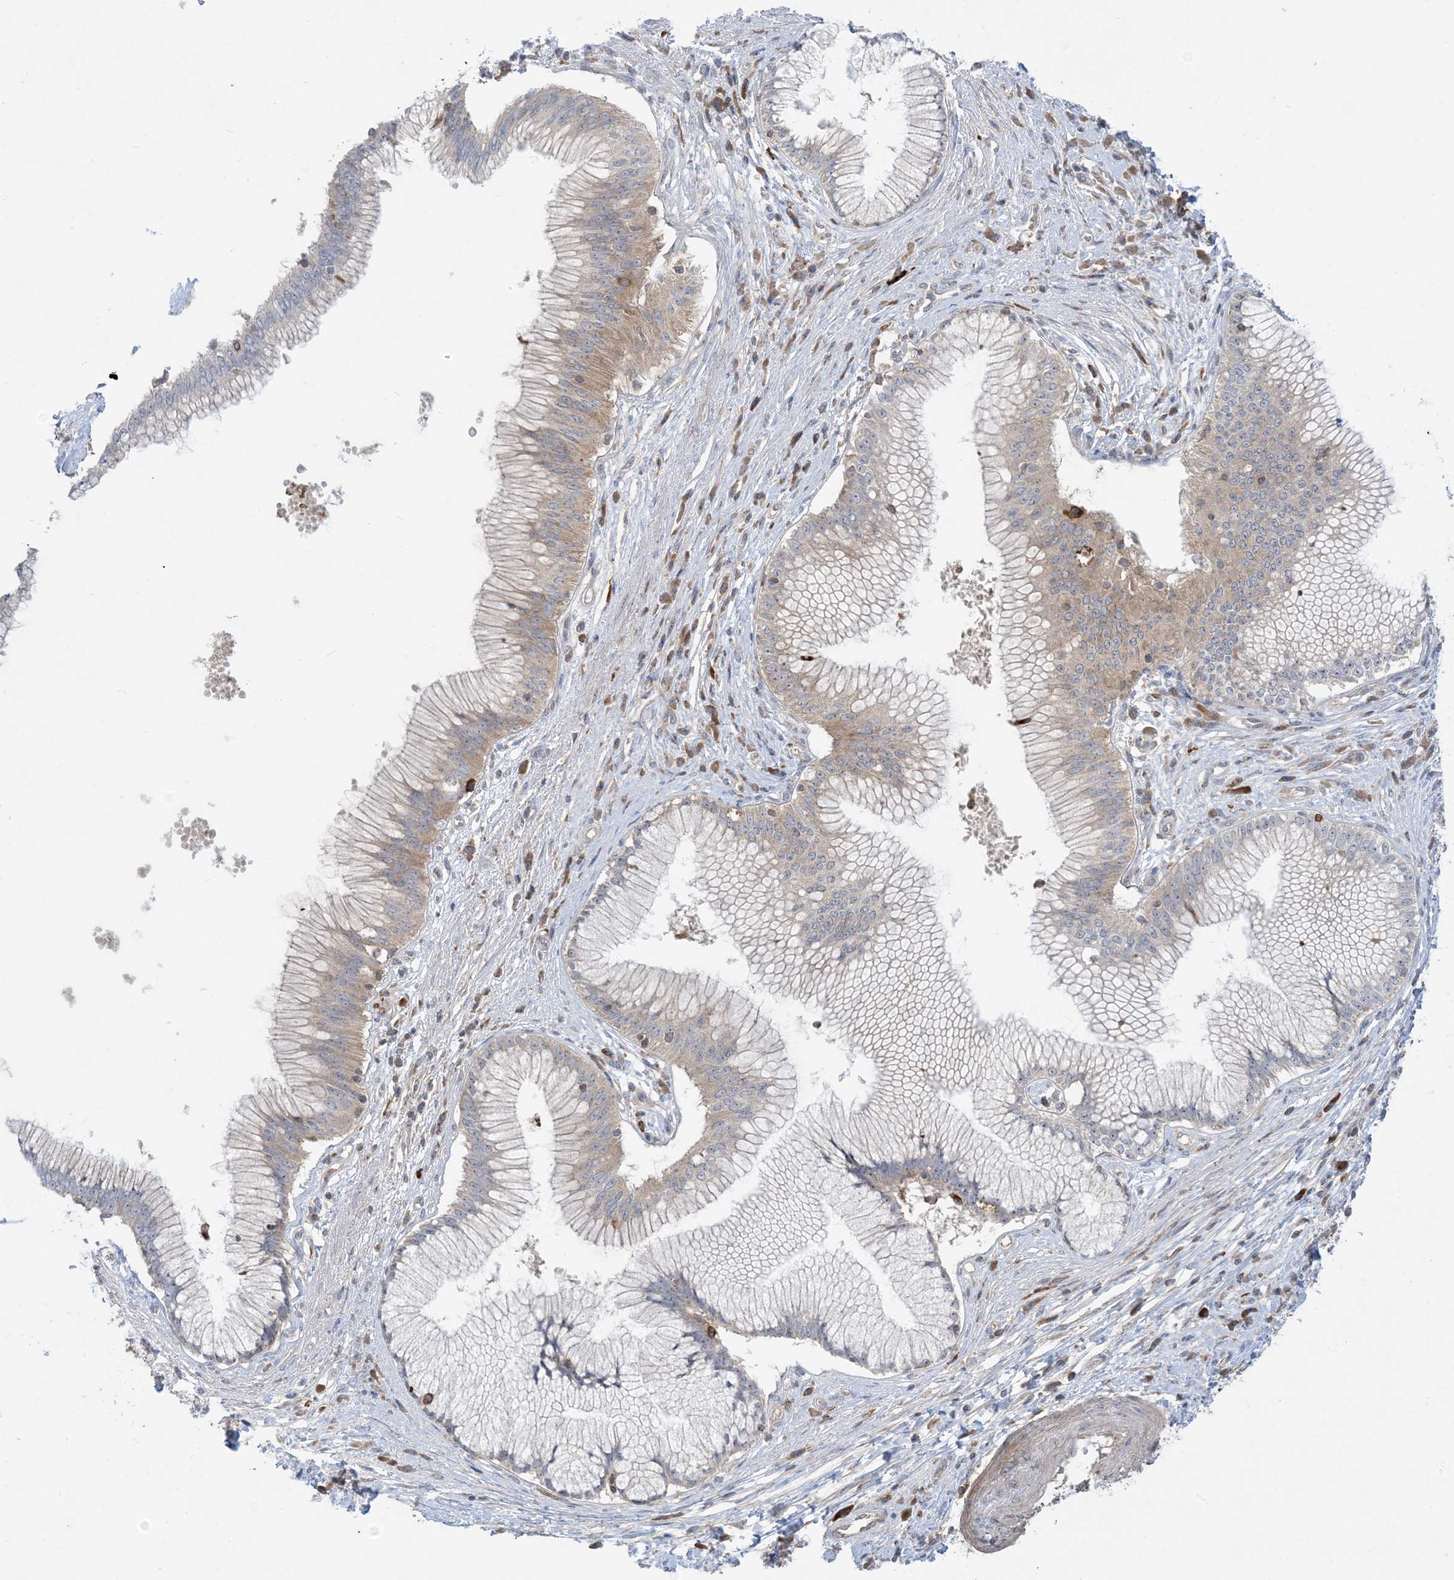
{"staining": {"intensity": "negative", "quantity": "none", "location": "none"}, "tissue": "pancreatic cancer", "cell_type": "Tumor cells", "image_type": "cancer", "snomed": [{"axis": "morphology", "description": "Adenocarcinoma, NOS"}, {"axis": "topography", "description": "Pancreas"}], "caption": "The immunohistochemistry (IHC) image has no significant positivity in tumor cells of pancreatic cancer tissue.", "gene": "AOC1", "patient": {"sex": "male", "age": 68}}